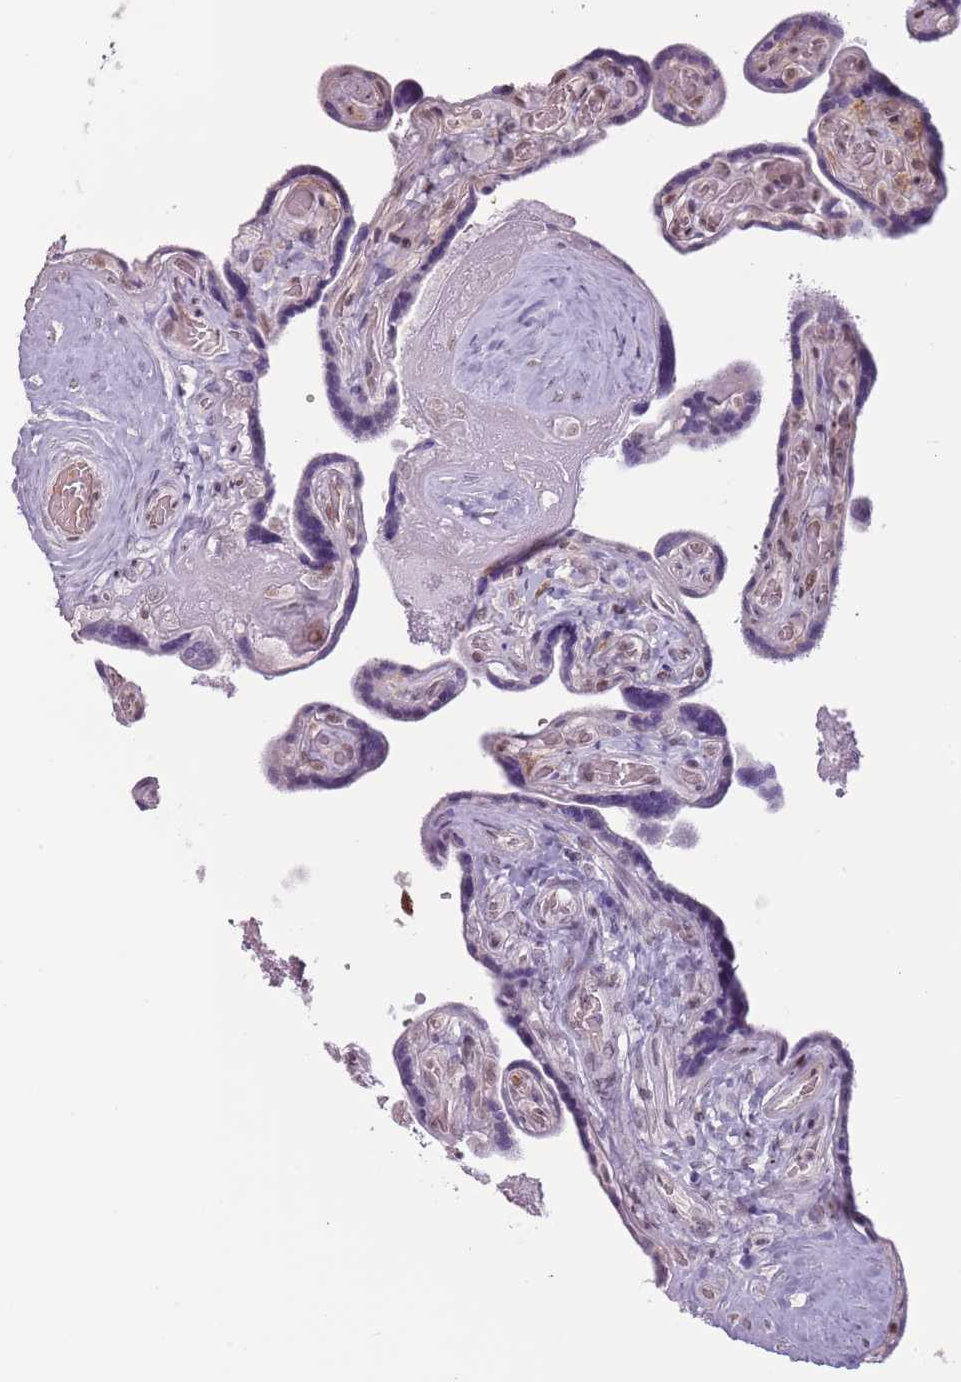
{"staining": {"intensity": "moderate", "quantity": ">75%", "location": "nuclear"}, "tissue": "placenta", "cell_type": "Decidual cells", "image_type": "normal", "snomed": [{"axis": "morphology", "description": "Normal tissue, NOS"}, {"axis": "topography", "description": "Placenta"}], "caption": "An IHC image of benign tissue is shown. Protein staining in brown shows moderate nuclear positivity in placenta within decidual cells.", "gene": "REXO4", "patient": {"sex": "female", "age": 32}}